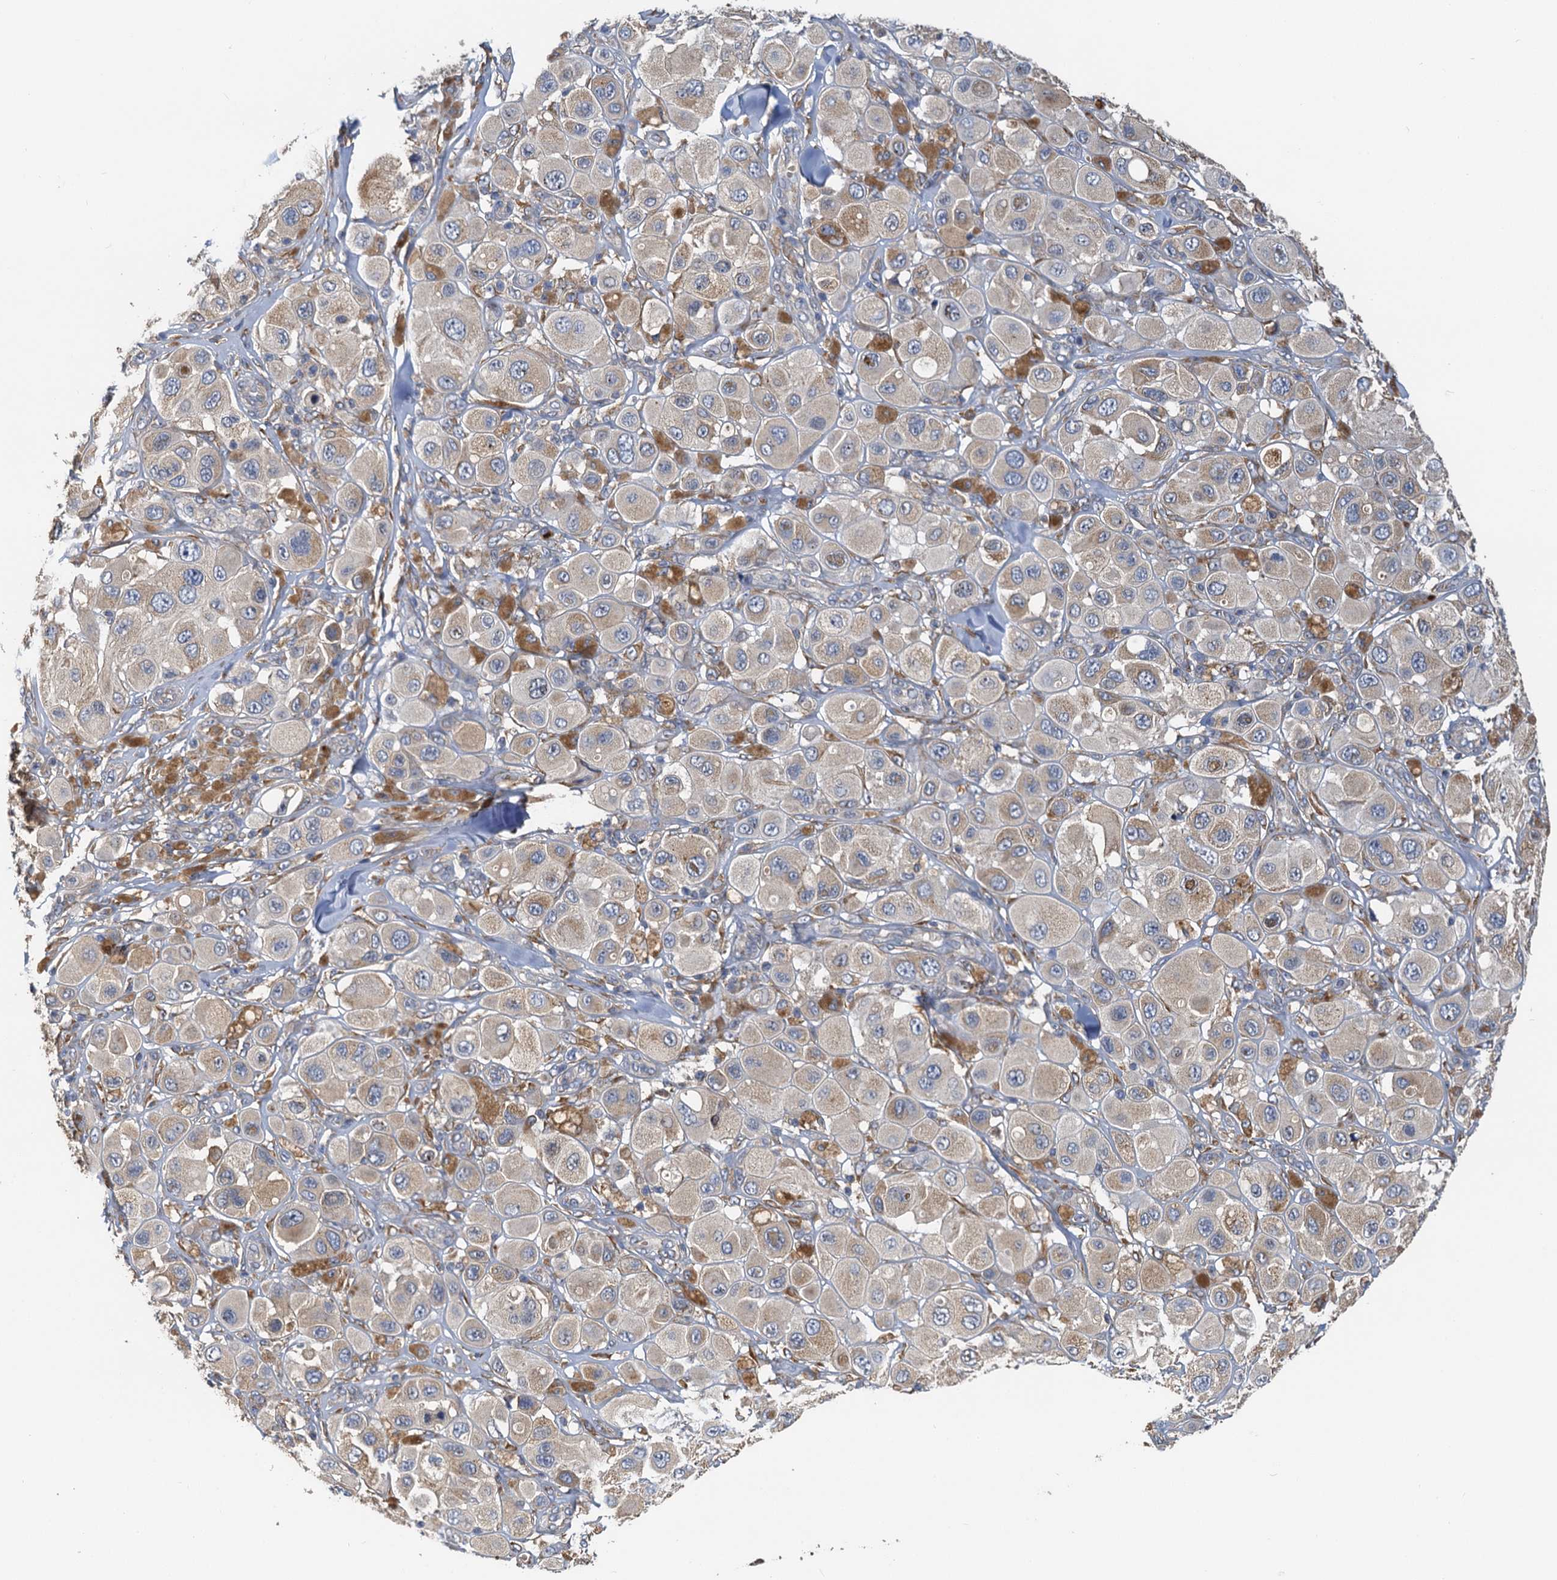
{"staining": {"intensity": "moderate", "quantity": "<25%", "location": "cytoplasmic/membranous"}, "tissue": "melanoma", "cell_type": "Tumor cells", "image_type": "cancer", "snomed": [{"axis": "morphology", "description": "Malignant melanoma, Metastatic site"}, {"axis": "topography", "description": "Skin"}], "caption": "Immunohistochemical staining of human malignant melanoma (metastatic site) shows low levels of moderate cytoplasmic/membranous staining in approximately <25% of tumor cells.", "gene": "NKAPD1", "patient": {"sex": "male", "age": 41}}